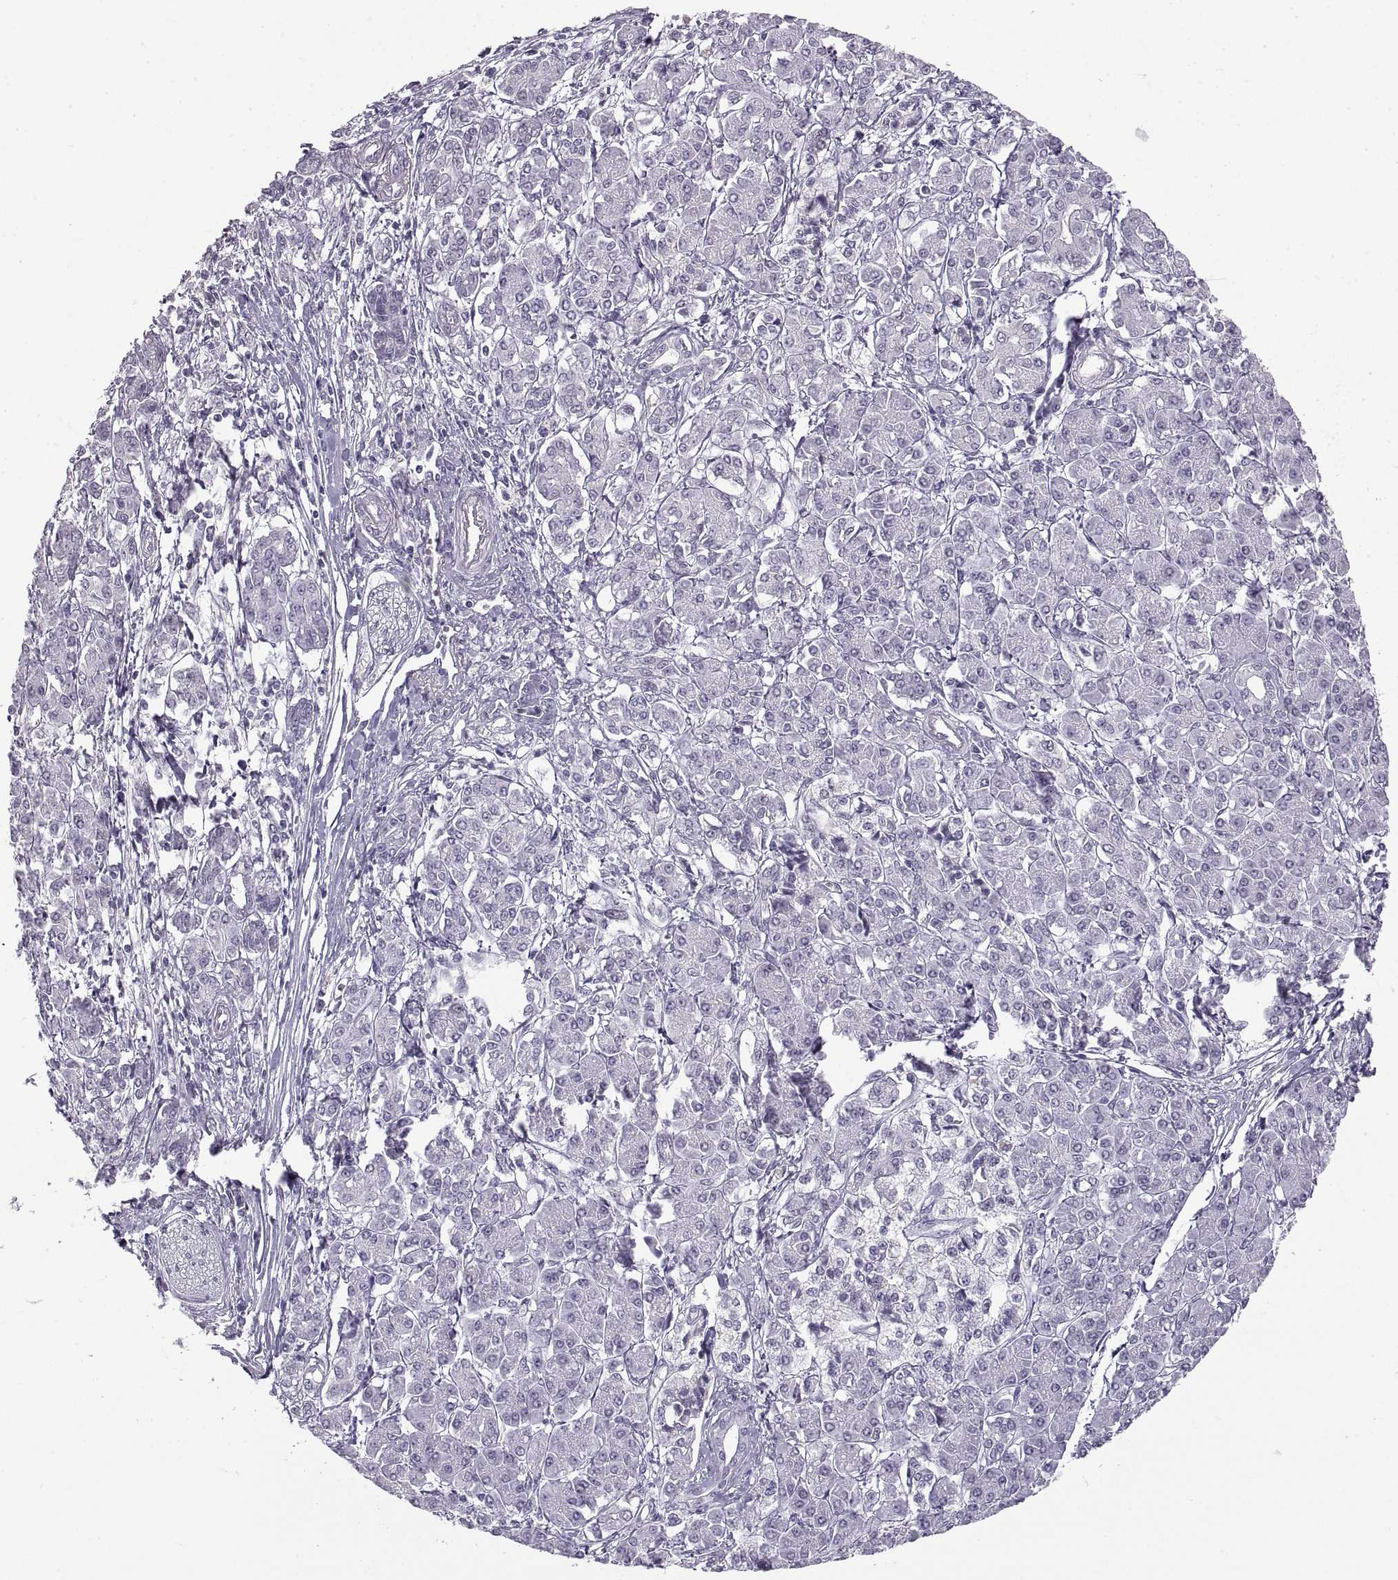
{"staining": {"intensity": "negative", "quantity": "none", "location": "none"}, "tissue": "pancreatic cancer", "cell_type": "Tumor cells", "image_type": "cancer", "snomed": [{"axis": "morphology", "description": "Adenocarcinoma, NOS"}, {"axis": "topography", "description": "Pancreas"}], "caption": "DAB (3,3'-diaminobenzidine) immunohistochemical staining of human adenocarcinoma (pancreatic) exhibits no significant positivity in tumor cells. (Immunohistochemistry, brightfield microscopy, high magnification).", "gene": "NANOS3", "patient": {"sex": "female", "age": 68}}